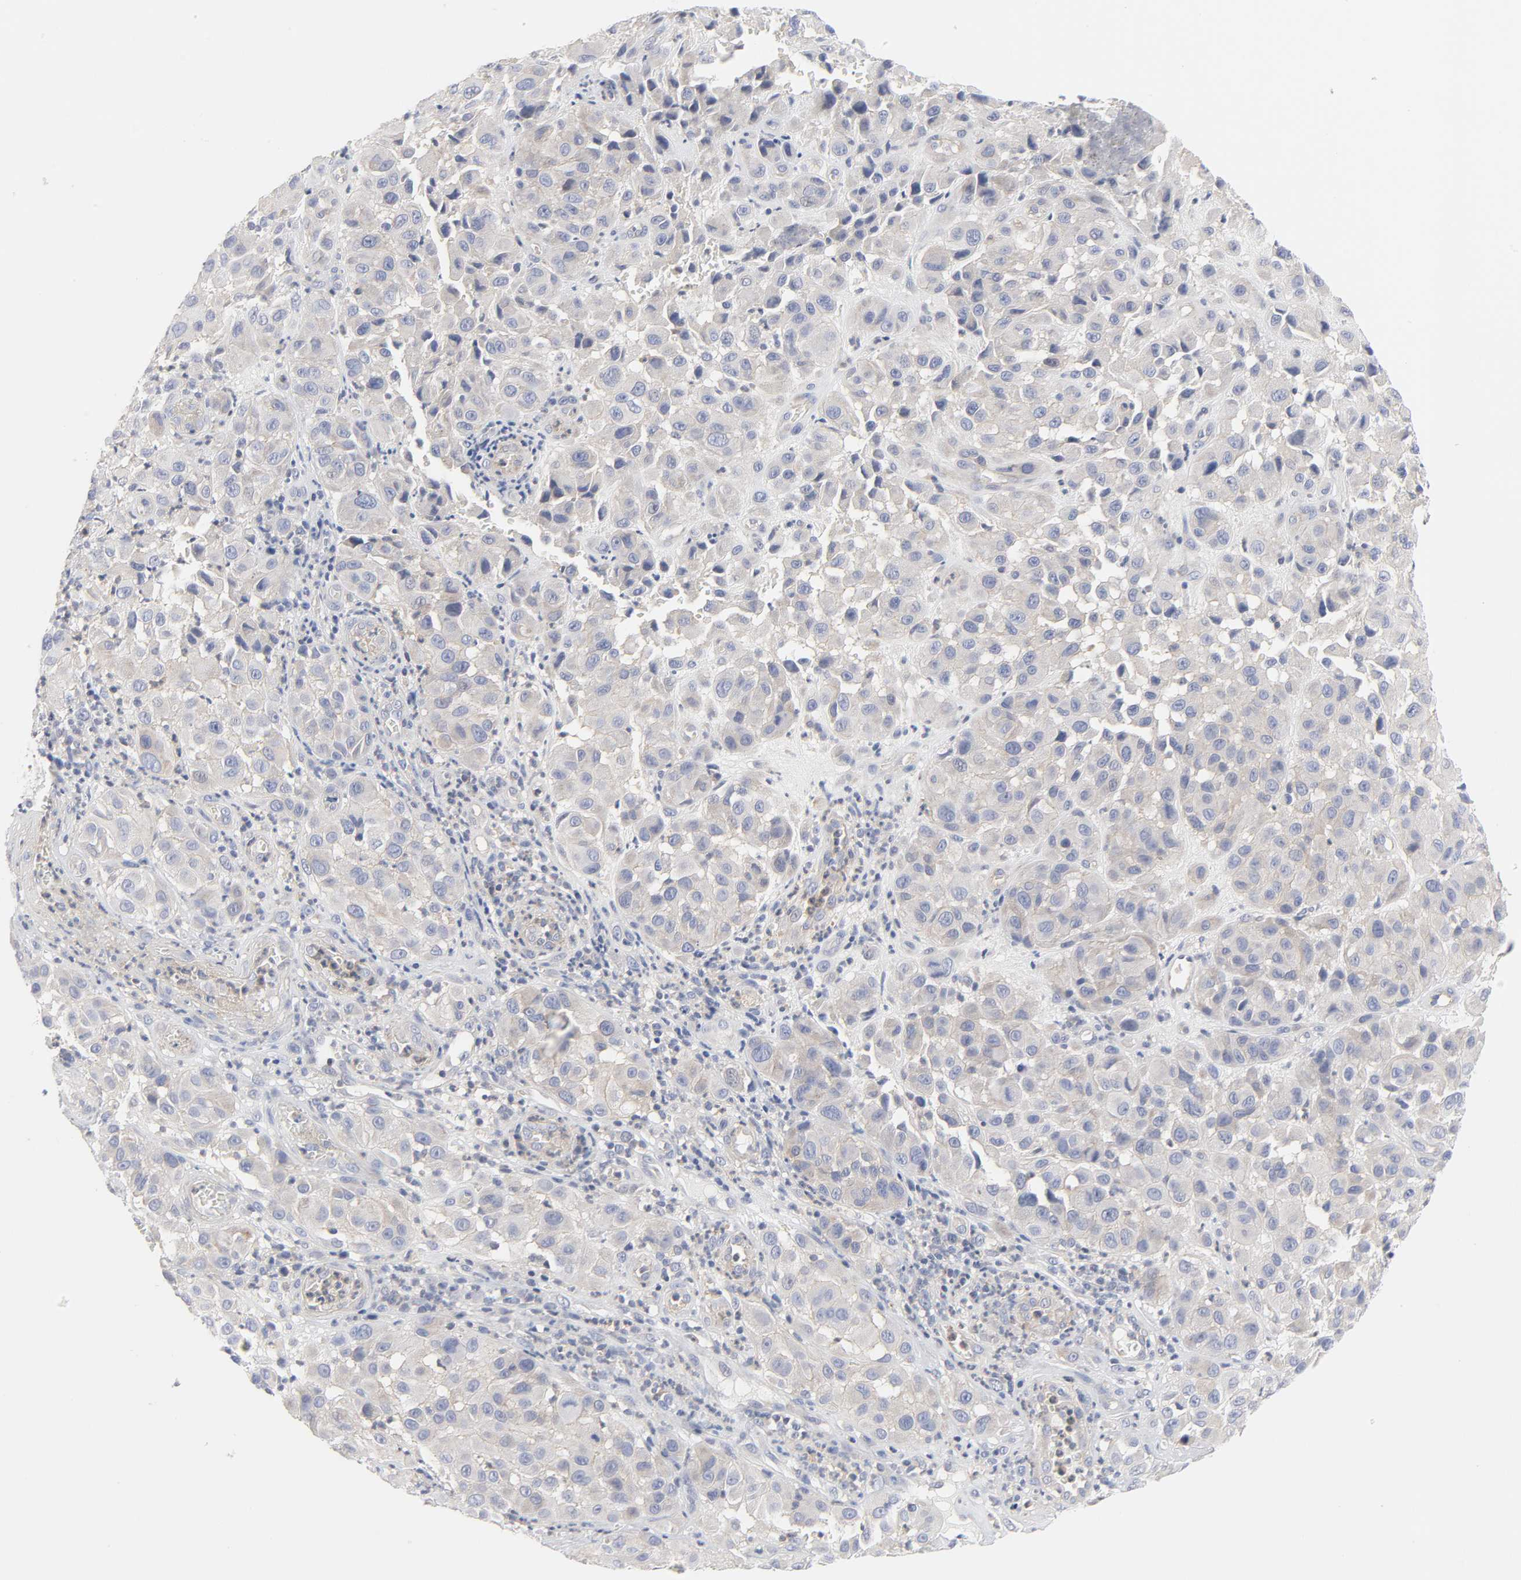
{"staining": {"intensity": "negative", "quantity": "none", "location": "none"}, "tissue": "melanoma", "cell_type": "Tumor cells", "image_type": "cancer", "snomed": [{"axis": "morphology", "description": "Malignant melanoma, NOS"}, {"axis": "topography", "description": "Skin"}], "caption": "This is an immunohistochemistry image of malignant melanoma. There is no positivity in tumor cells.", "gene": "ROCK1", "patient": {"sex": "female", "age": 21}}